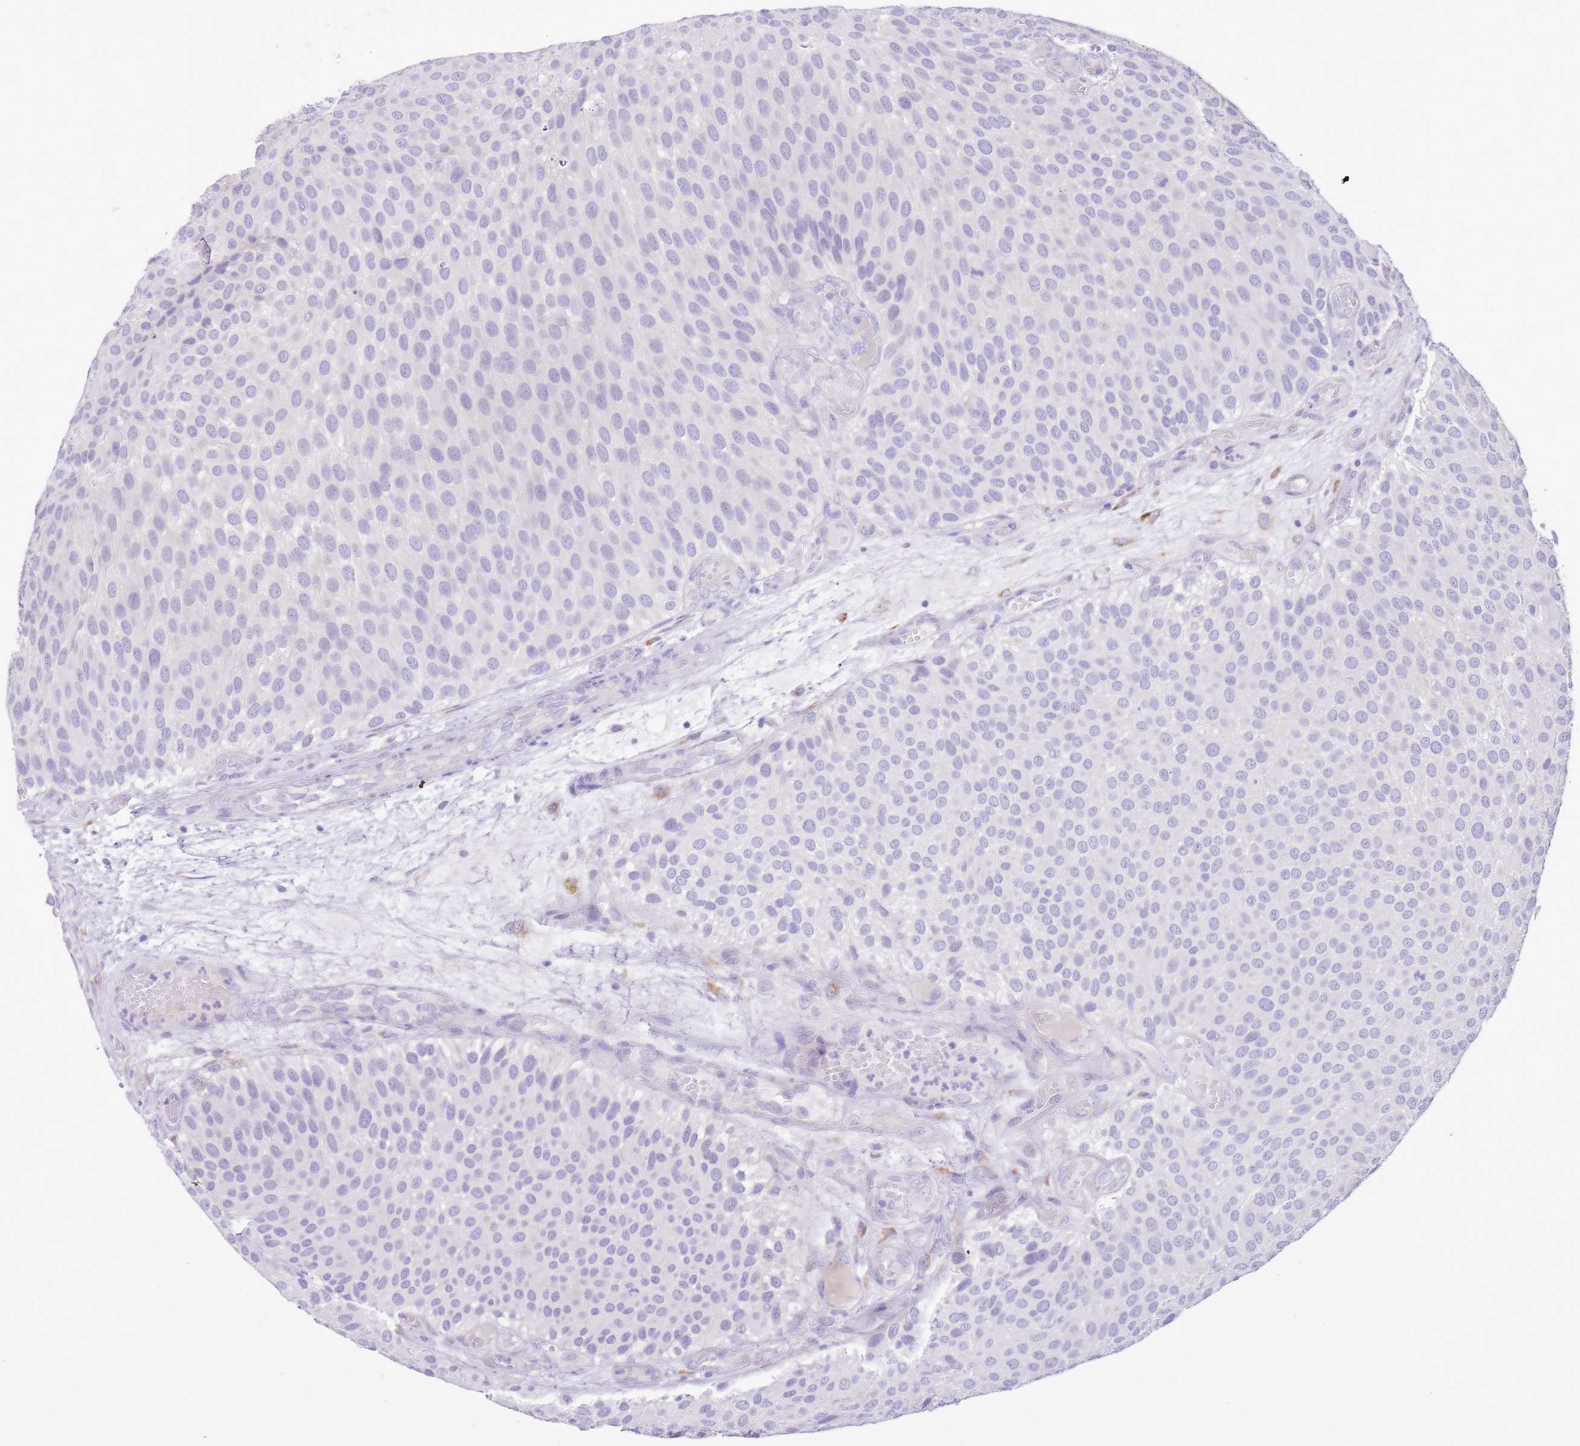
{"staining": {"intensity": "negative", "quantity": "none", "location": "none"}, "tissue": "urothelial cancer", "cell_type": "Tumor cells", "image_type": "cancer", "snomed": [{"axis": "morphology", "description": "Urothelial carcinoma, Low grade"}, {"axis": "topography", "description": "Urinary bladder"}], "caption": "Photomicrograph shows no protein expression in tumor cells of low-grade urothelial carcinoma tissue.", "gene": "AAR2", "patient": {"sex": "male", "age": 89}}